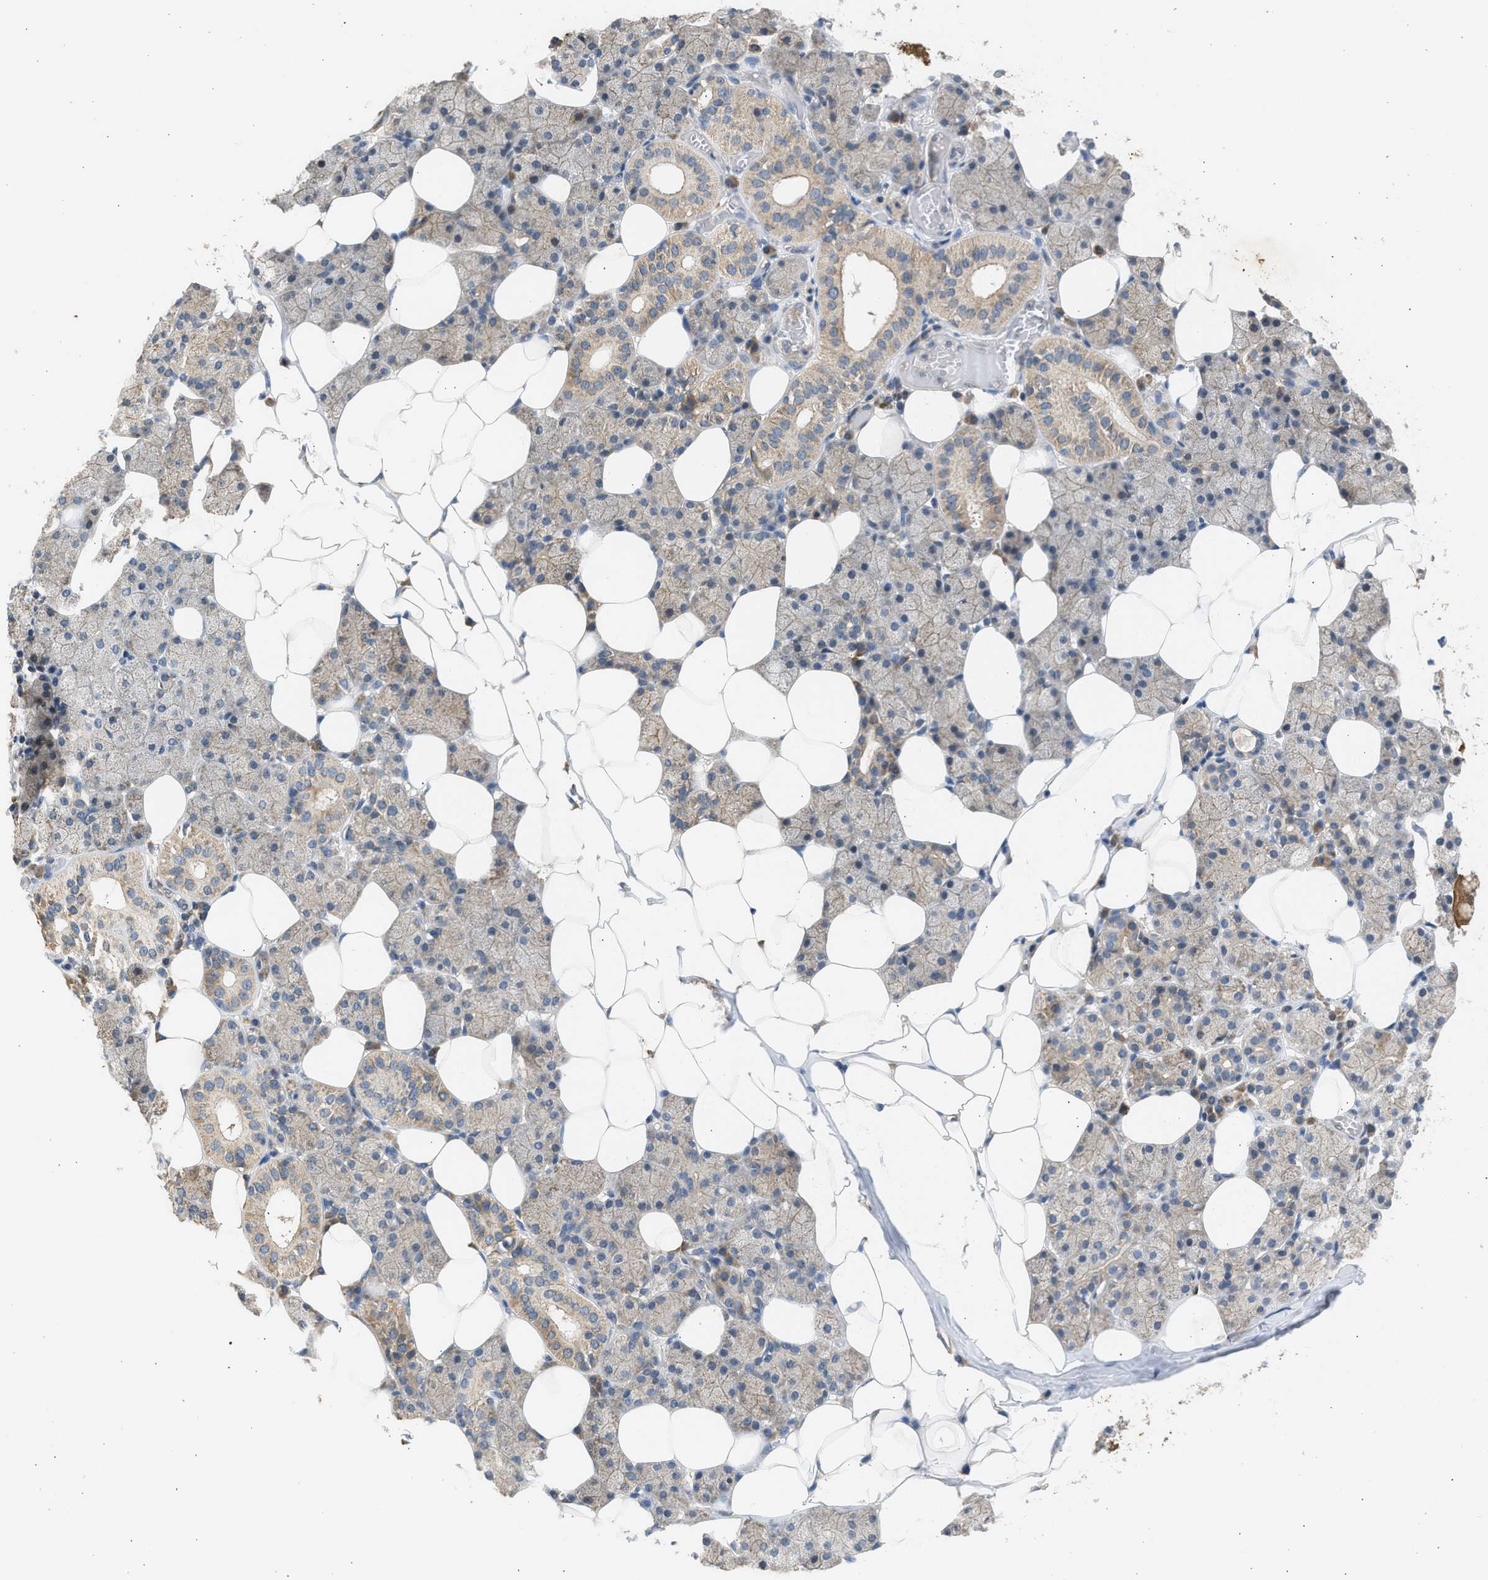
{"staining": {"intensity": "weak", "quantity": "25%-75%", "location": "cytoplasmic/membranous"}, "tissue": "salivary gland", "cell_type": "Glandular cells", "image_type": "normal", "snomed": [{"axis": "morphology", "description": "Normal tissue, NOS"}, {"axis": "topography", "description": "Salivary gland"}], "caption": "Immunohistochemical staining of benign salivary gland displays 25%-75% levels of weak cytoplasmic/membranous protein staining in about 25%-75% of glandular cells. (IHC, brightfield microscopy, high magnification).", "gene": "CYP1A1", "patient": {"sex": "female", "age": 33}}